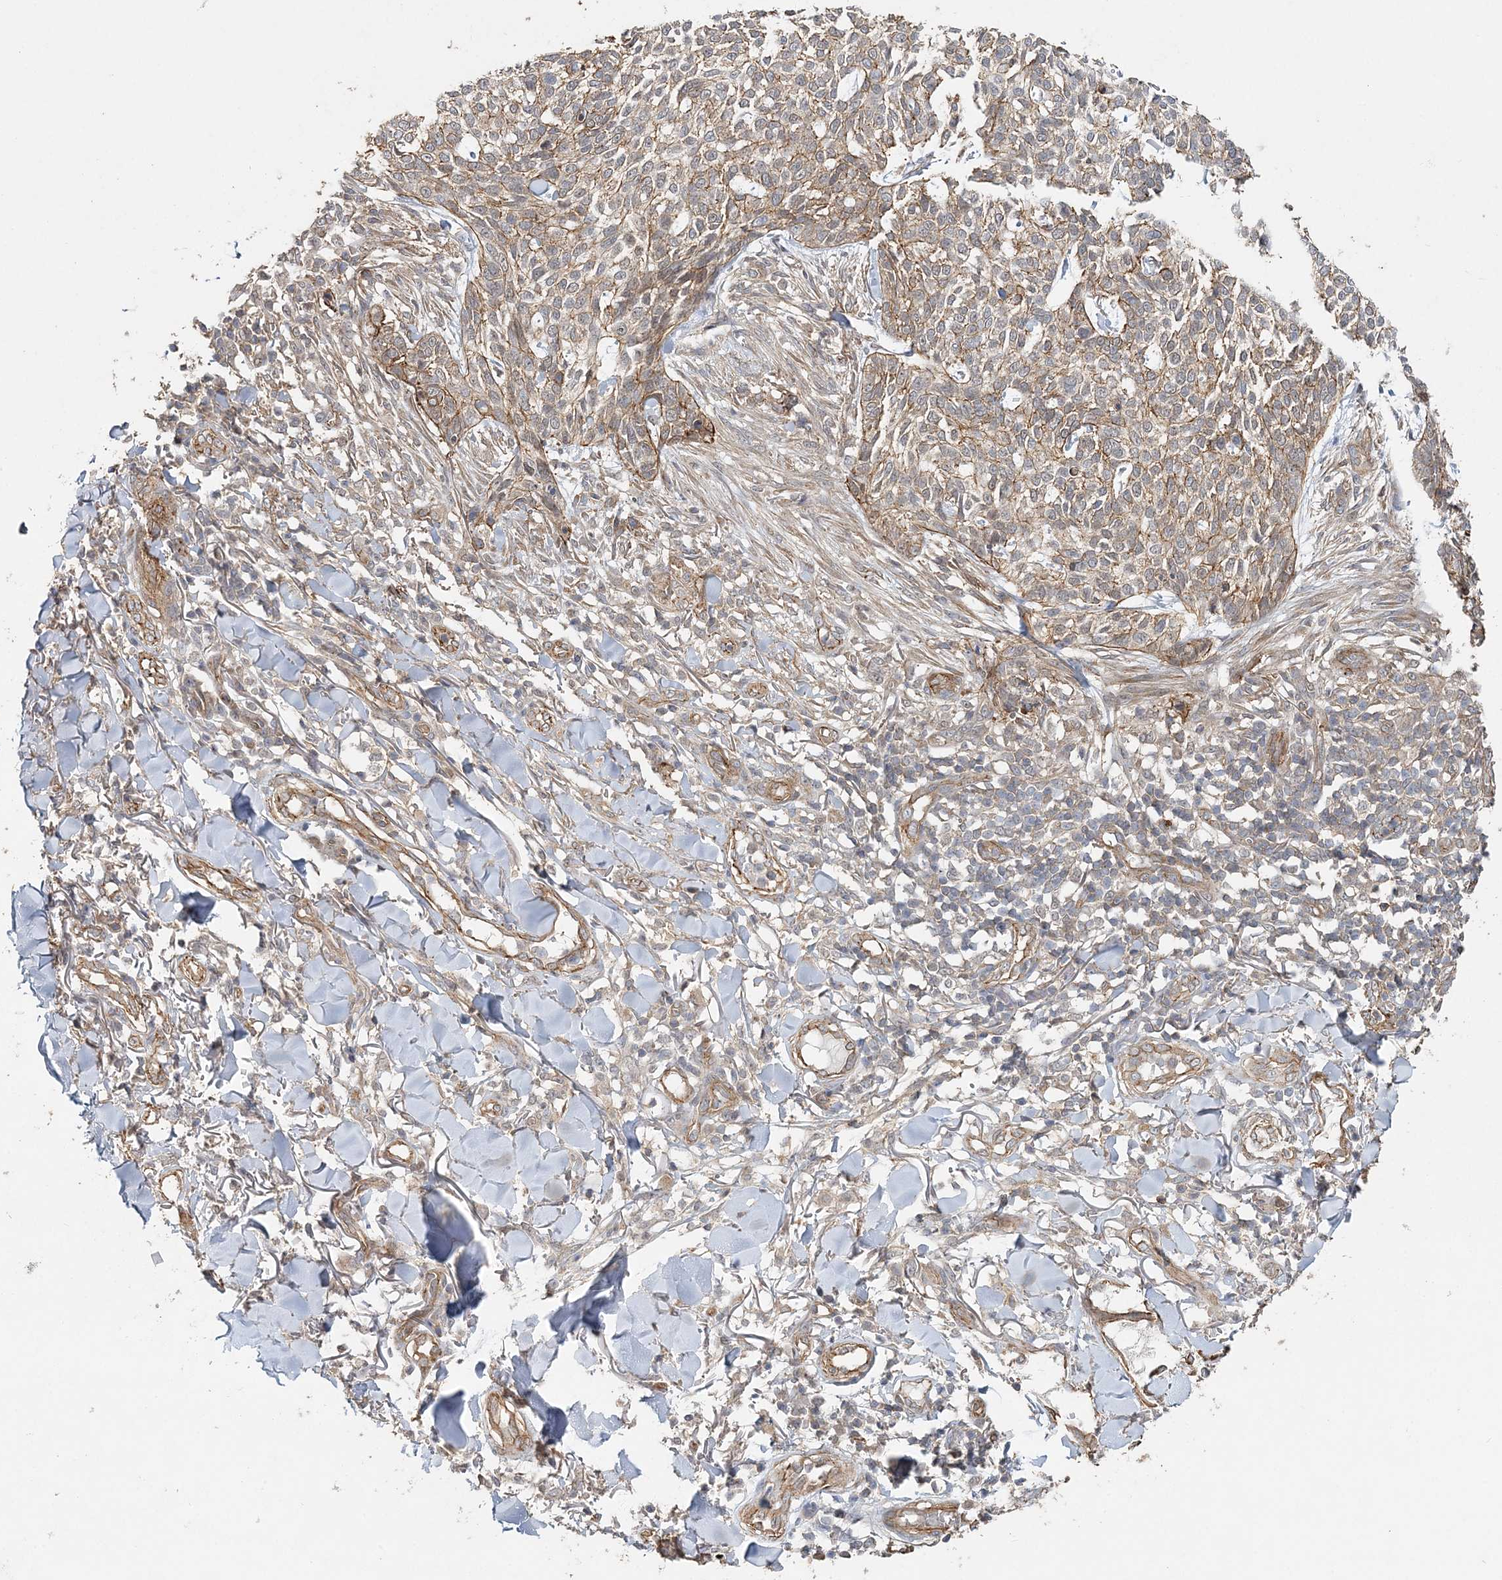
{"staining": {"intensity": "moderate", "quantity": ">75%", "location": "cytoplasmic/membranous"}, "tissue": "skin cancer", "cell_type": "Tumor cells", "image_type": "cancer", "snomed": [{"axis": "morphology", "description": "Basal cell carcinoma"}, {"axis": "topography", "description": "Skin"}], "caption": "This image exhibits skin basal cell carcinoma stained with immunohistochemistry (IHC) to label a protein in brown. The cytoplasmic/membranous of tumor cells show moderate positivity for the protein. Nuclei are counter-stained blue.", "gene": "MAT2B", "patient": {"sex": "female", "age": 64}}